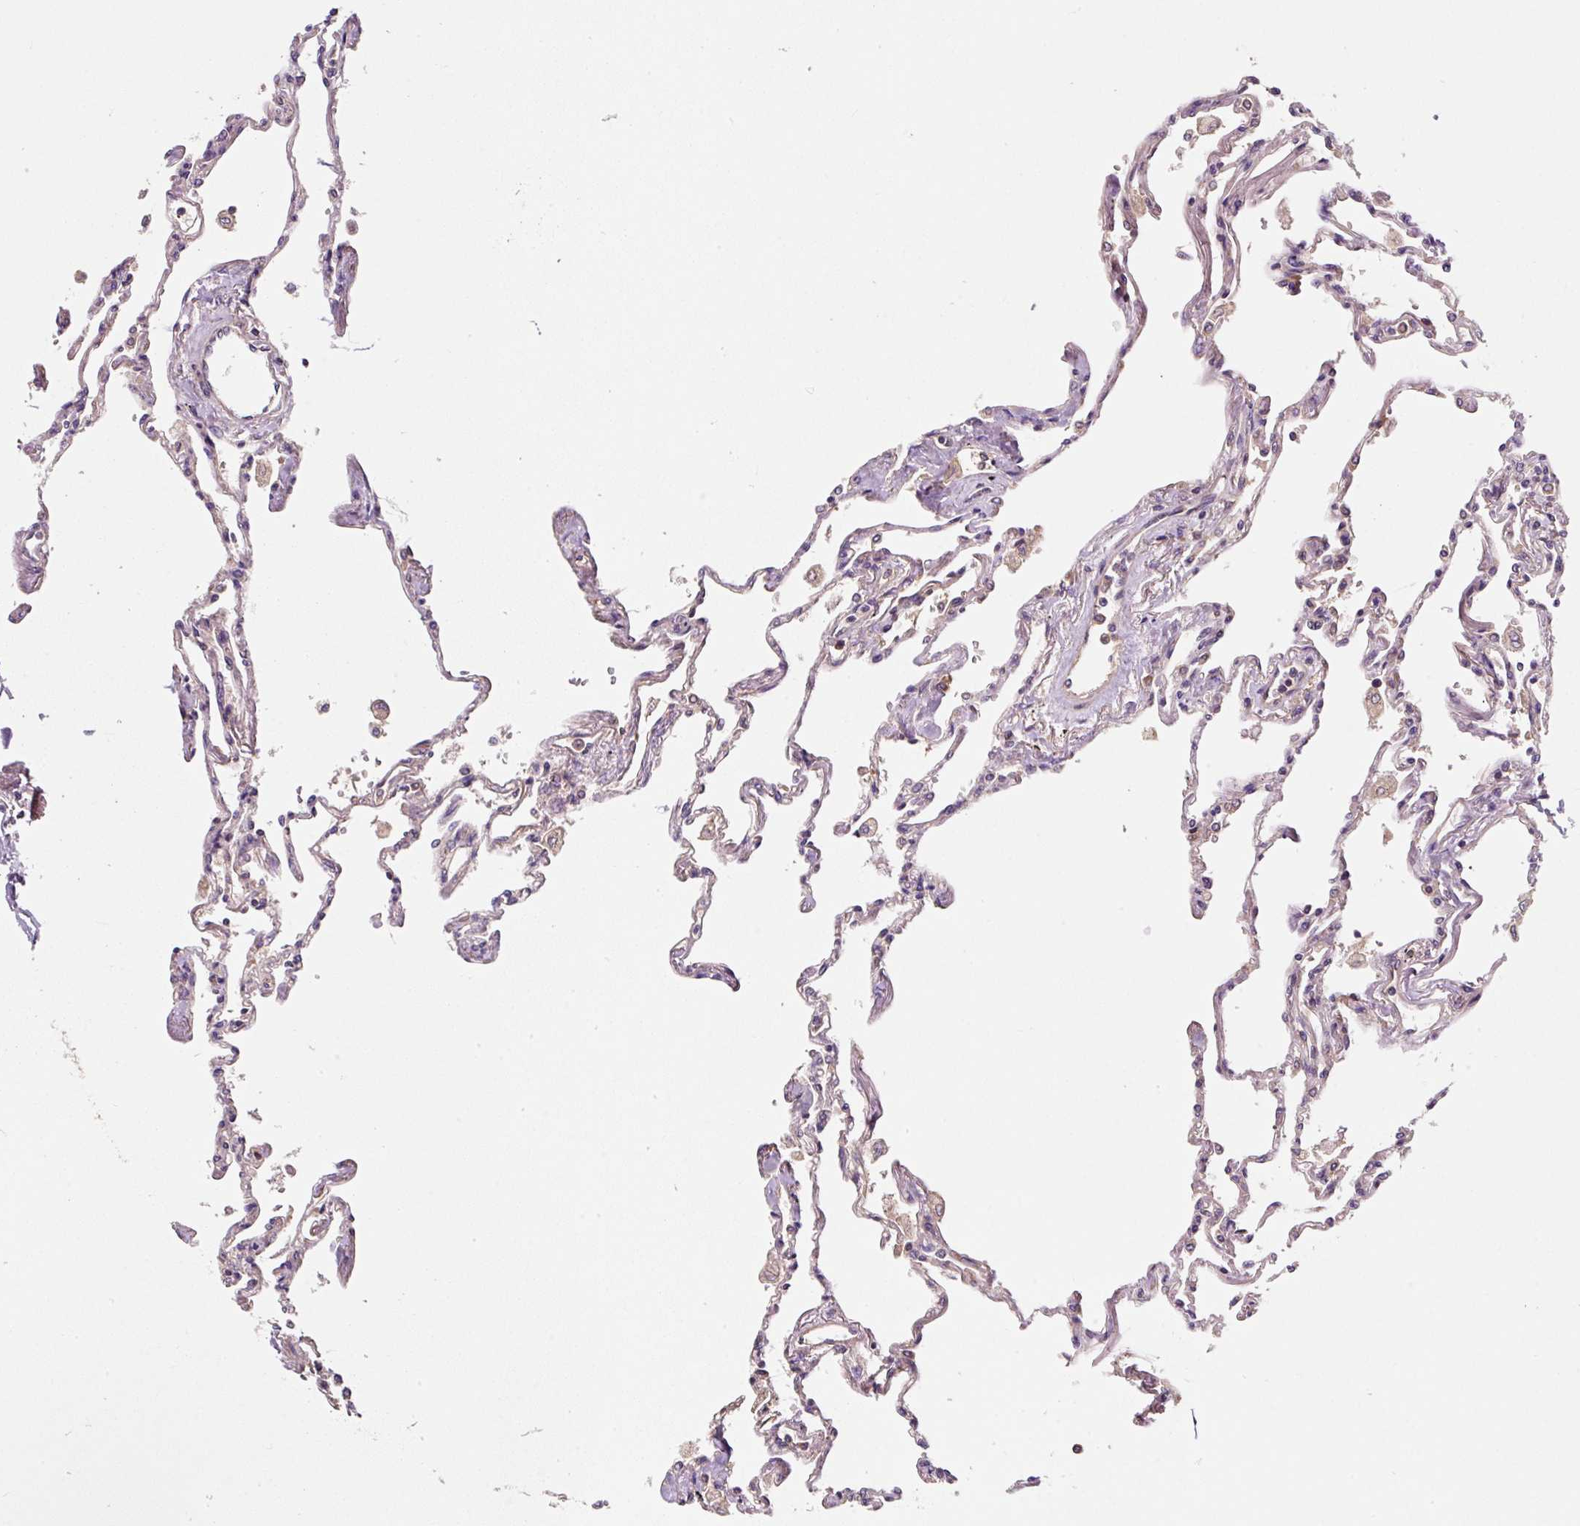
{"staining": {"intensity": "strong", "quantity": "25%-75%", "location": "cytoplasmic/membranous"}, "tissue": "lung", "cell_type": "Alveolar cells", "image_type": "normal", "snomed": [{"axis": "morphology", "description": "Normal tissue, NOS"}, {"axis": "topography", "description": "Lung"}], "caption": "High-power microscopy captured an immunohistochemistry (IHC) image of normal lung, revealing strong cytoplasmic/membranous staining in about 25%-75% of alveolar cells. Using DAB (brown) and hematoxylin (blue) stains, captured at high magnification using brightfield microscopy.", "gene": "EIF2S2", "patient": {"sex": "female", "age": 67}}